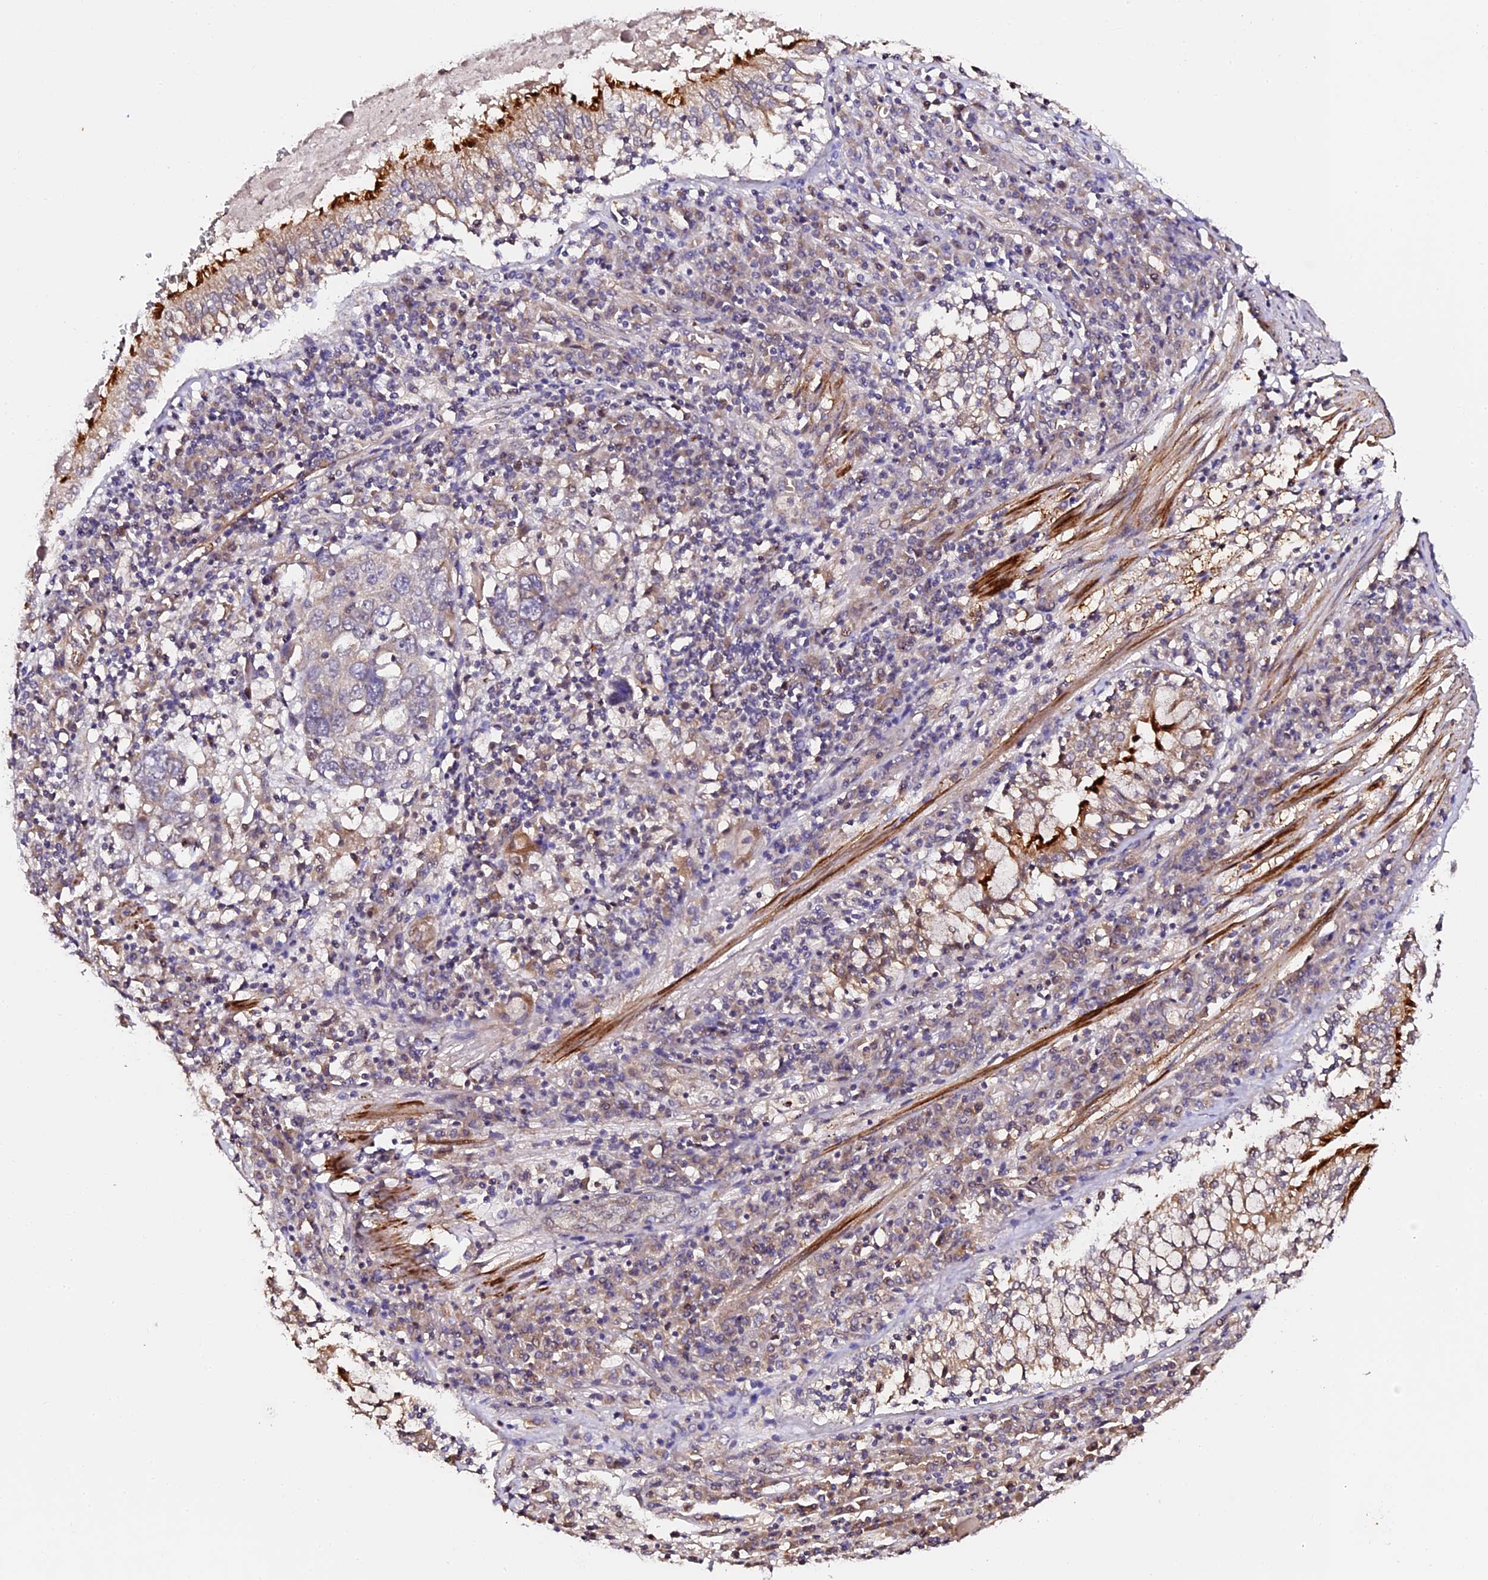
{"staining": {"intensity": "negative", "quantity": "none", "location": "none"}, "tissue": "lung cancer", "cell_type": "Tumor cells", "image_type": "cancer", "snomed": [{"axis": "morphology", "description": "Squamous cell carcinoma, NOS"}, {"axis": "topography", "description": "Lung"}], "caption": "Image shows no significant protein expression in tumor cells of lung squamous cell carcinoma.", "gene": "TDO2", "patient": {"sex": "male", "age": 65}}